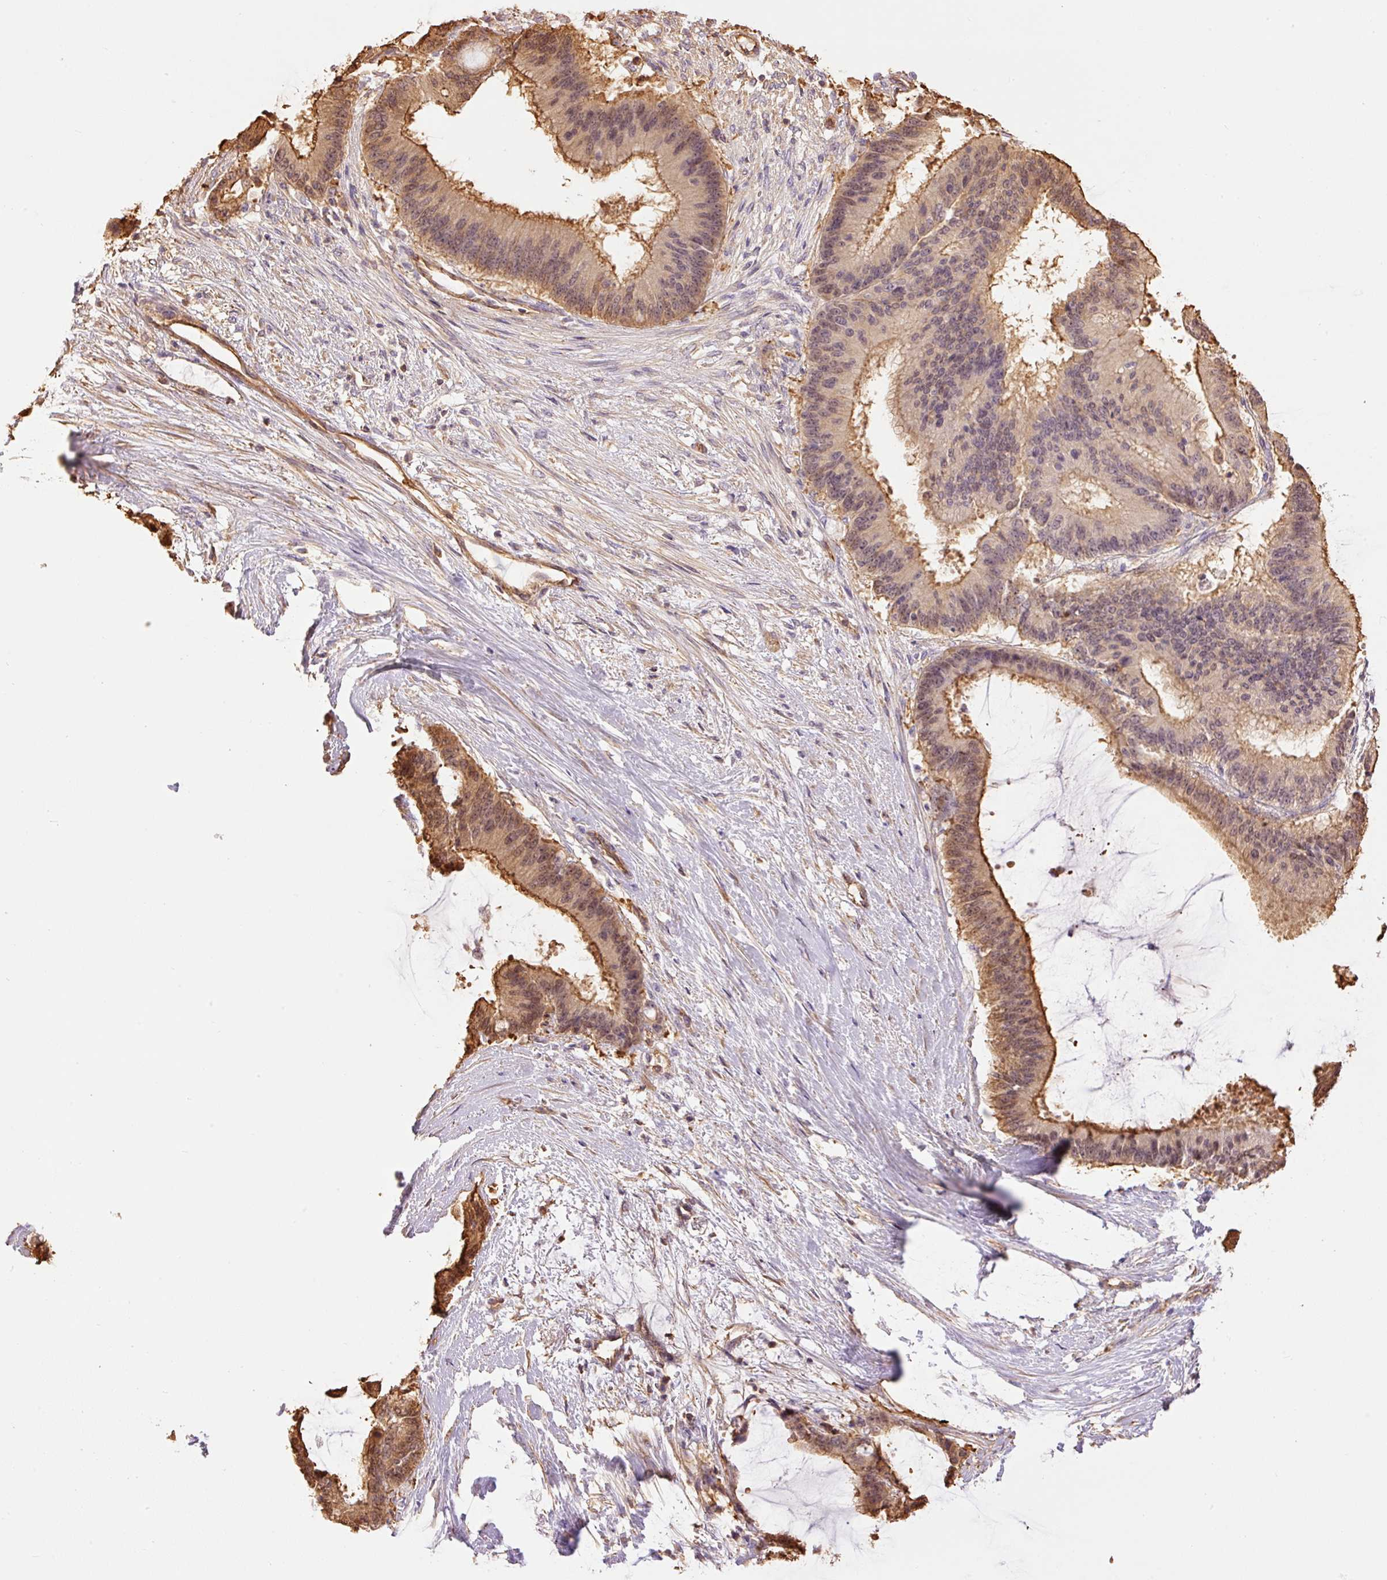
{"staining": {"intensity": "moderate", "quantity": ">75%", "location": "cytoplasmic/membranous,nuclear"}, "tissue": "liver cancer", "cell_type": "Tumor cells", "image_type": "cancer", "snomed": [{"axis": "morphology", "description": "Normal tissue, NOS"}, {"axis": "morphology", "description": "Cholangiocarcinoma"}, {"axis": "topography", "description": "Liver"}, {"axis": "topography", "description": "Peripheral nerve tissue"}], "caption": "A high-resolution histopathology image shows IHC staining of liver cholangiocarcinoma, which displays moderate cytoplasmic/membranous and nuclear staining in about >75% of tumor cells. Ihc stains the protein in brown and the nuclei are stained blue.", "gene": "PPP1R1B", "patient": {"sex": "female", "age": 73}}